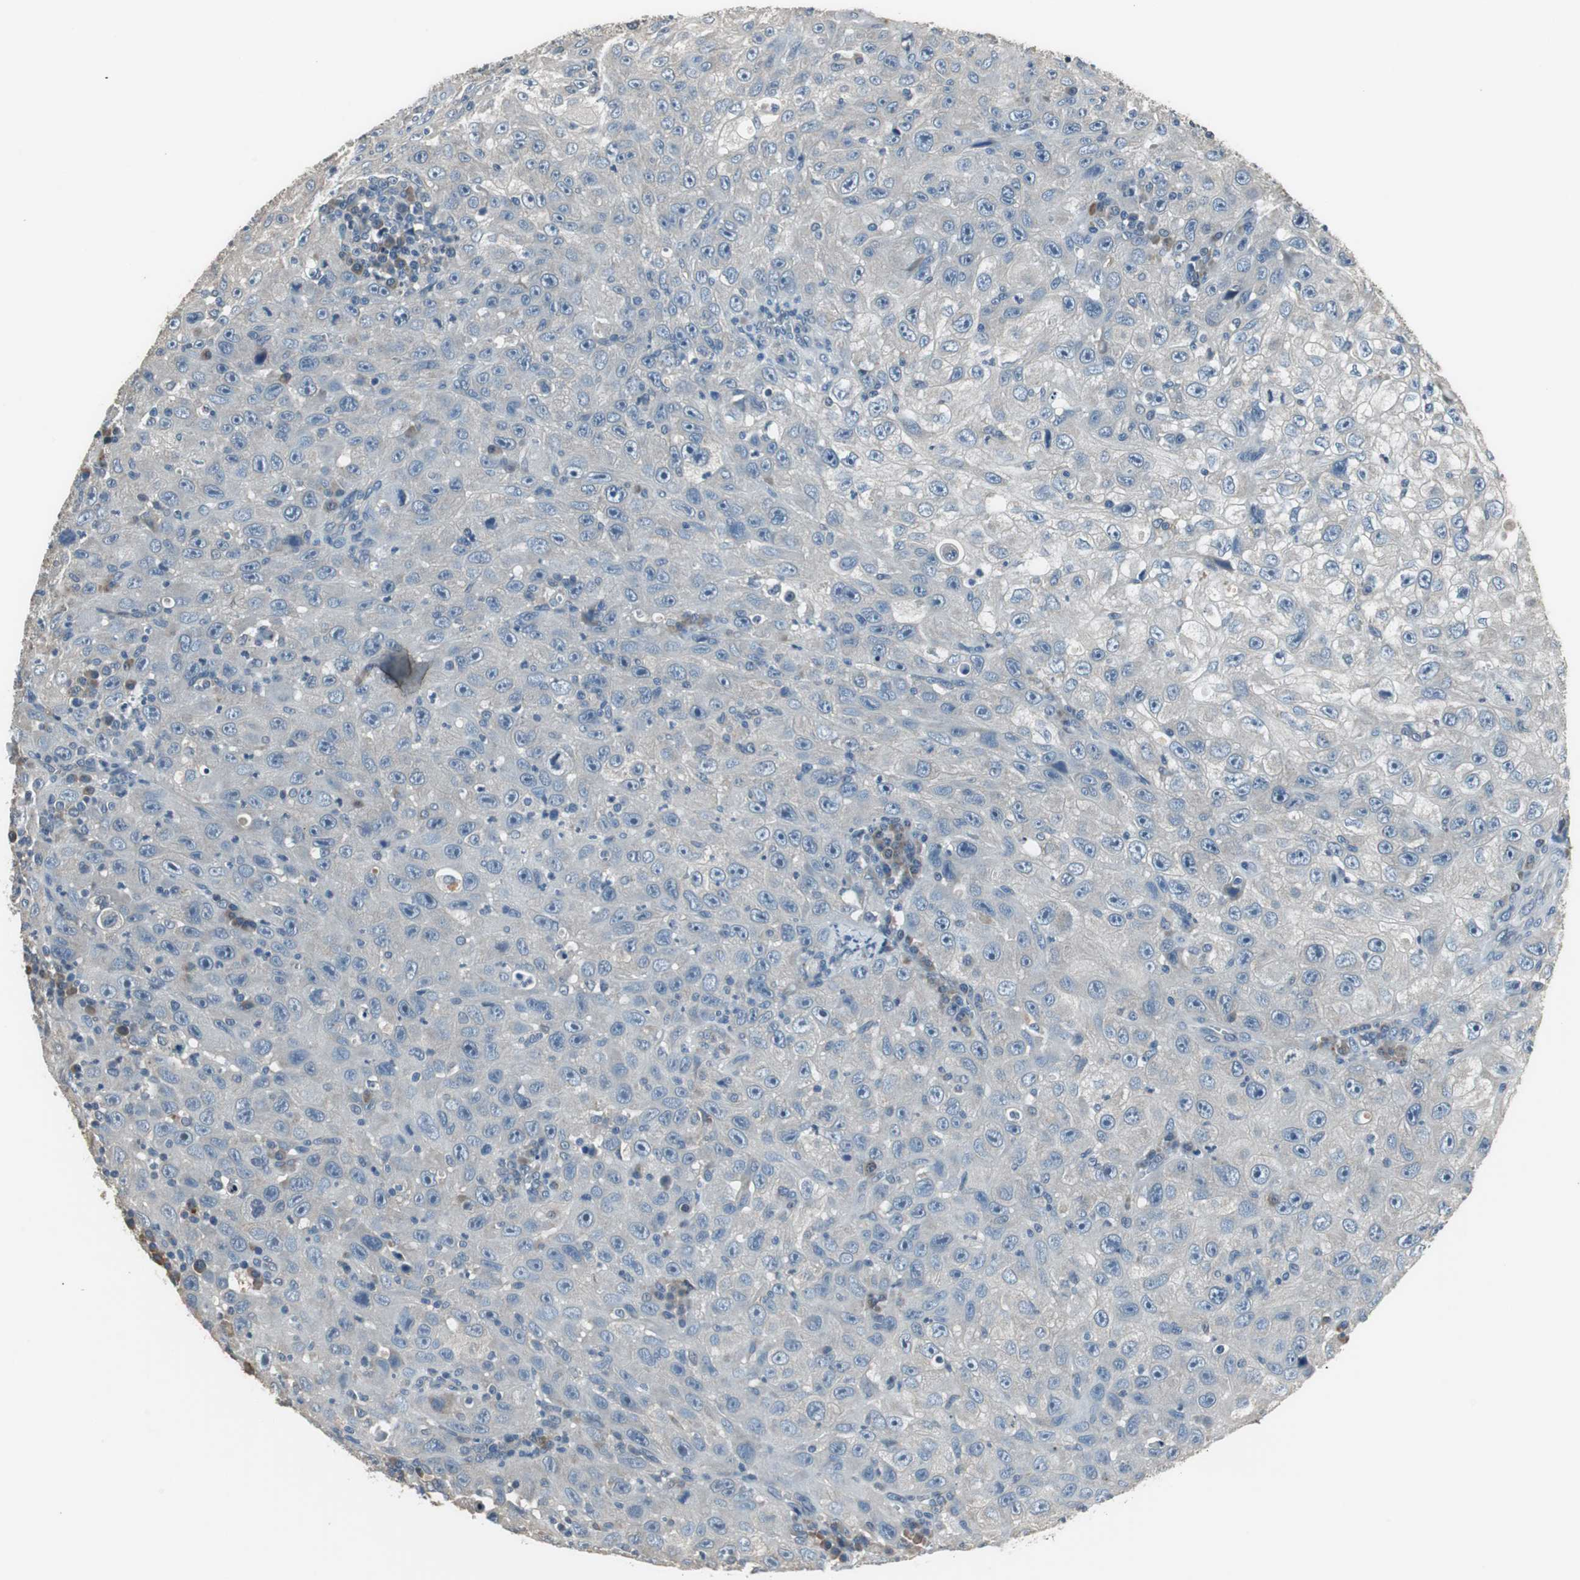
{"staining": {"intensity": "negative", "quantity": "none", "location": "none"}, "tissue": "skin cancer", "cell_type": "Tumor cells", "image_type": "cancer", "snomed": [{"axis": "morphology", "description": "Squamous cell carcinoma, NOS"}, {"axis": "topography", "description": "Skin"}], "caption": "IHC of skin cancer exhibits no positivity in tumor cells.", "gene": "PI4KB", "patient": {"sex": "male", "age": 75}}